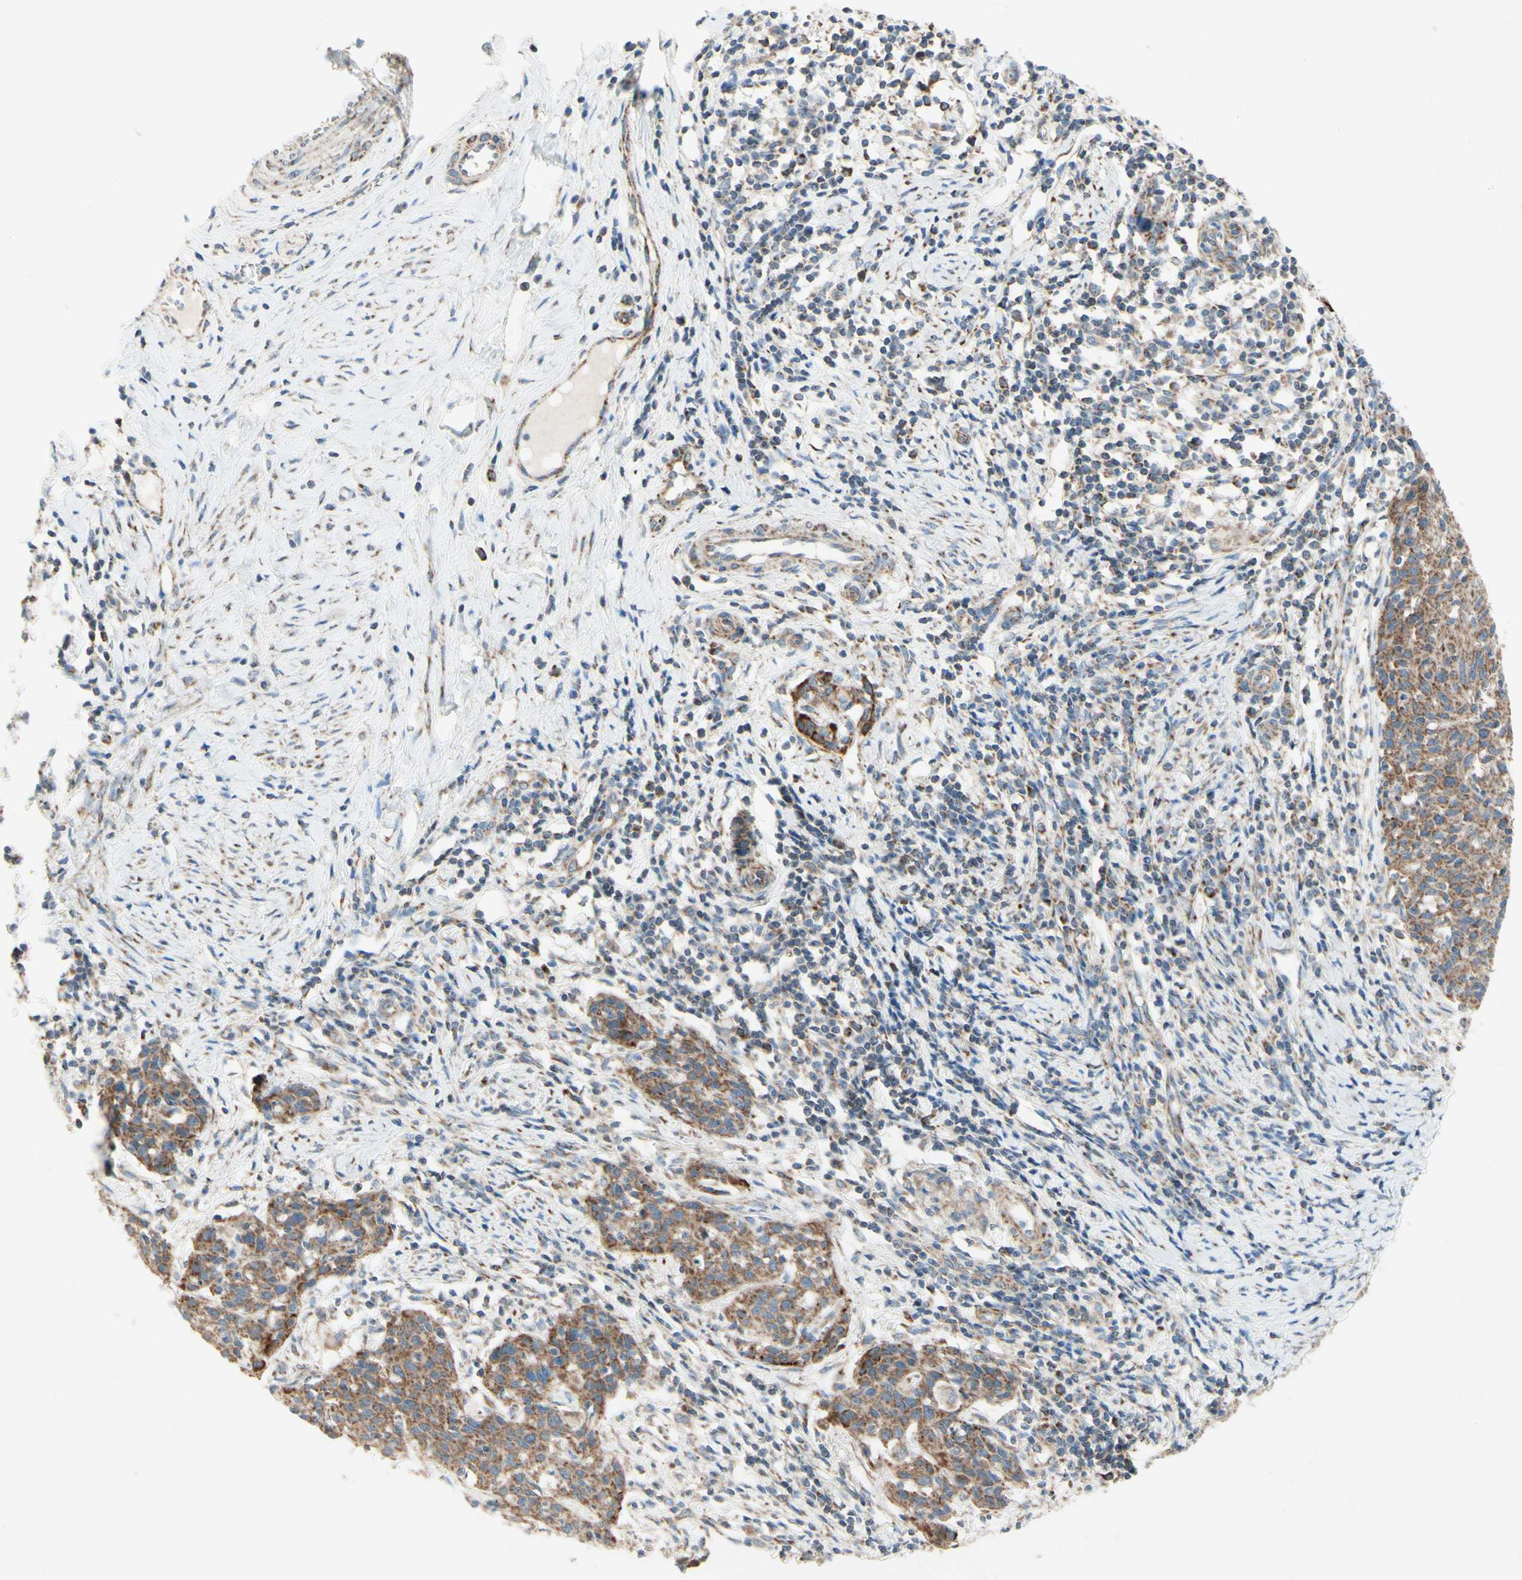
{"staining": {"intensity": "moderate", "quantity": ">75%", "location": "cytoplasmic/membranous"}, "tissue": "cervical cancer", "cell_type": "Tumor cells", "image_type": "cancer", "snomed": [{"axis": "morphology", "description": "Squamous cell carcinoma, NOS"}, {"axis": "topography", "description": "Cervix"}], "caption": "Squamous cell carcinoma (cervical) tissue exhibits moderate cytoplasmic/membranous positivity in about >75% of tumor cells", "gene": "ARMC10", "patient": {"sex": "female", "age": 38}}